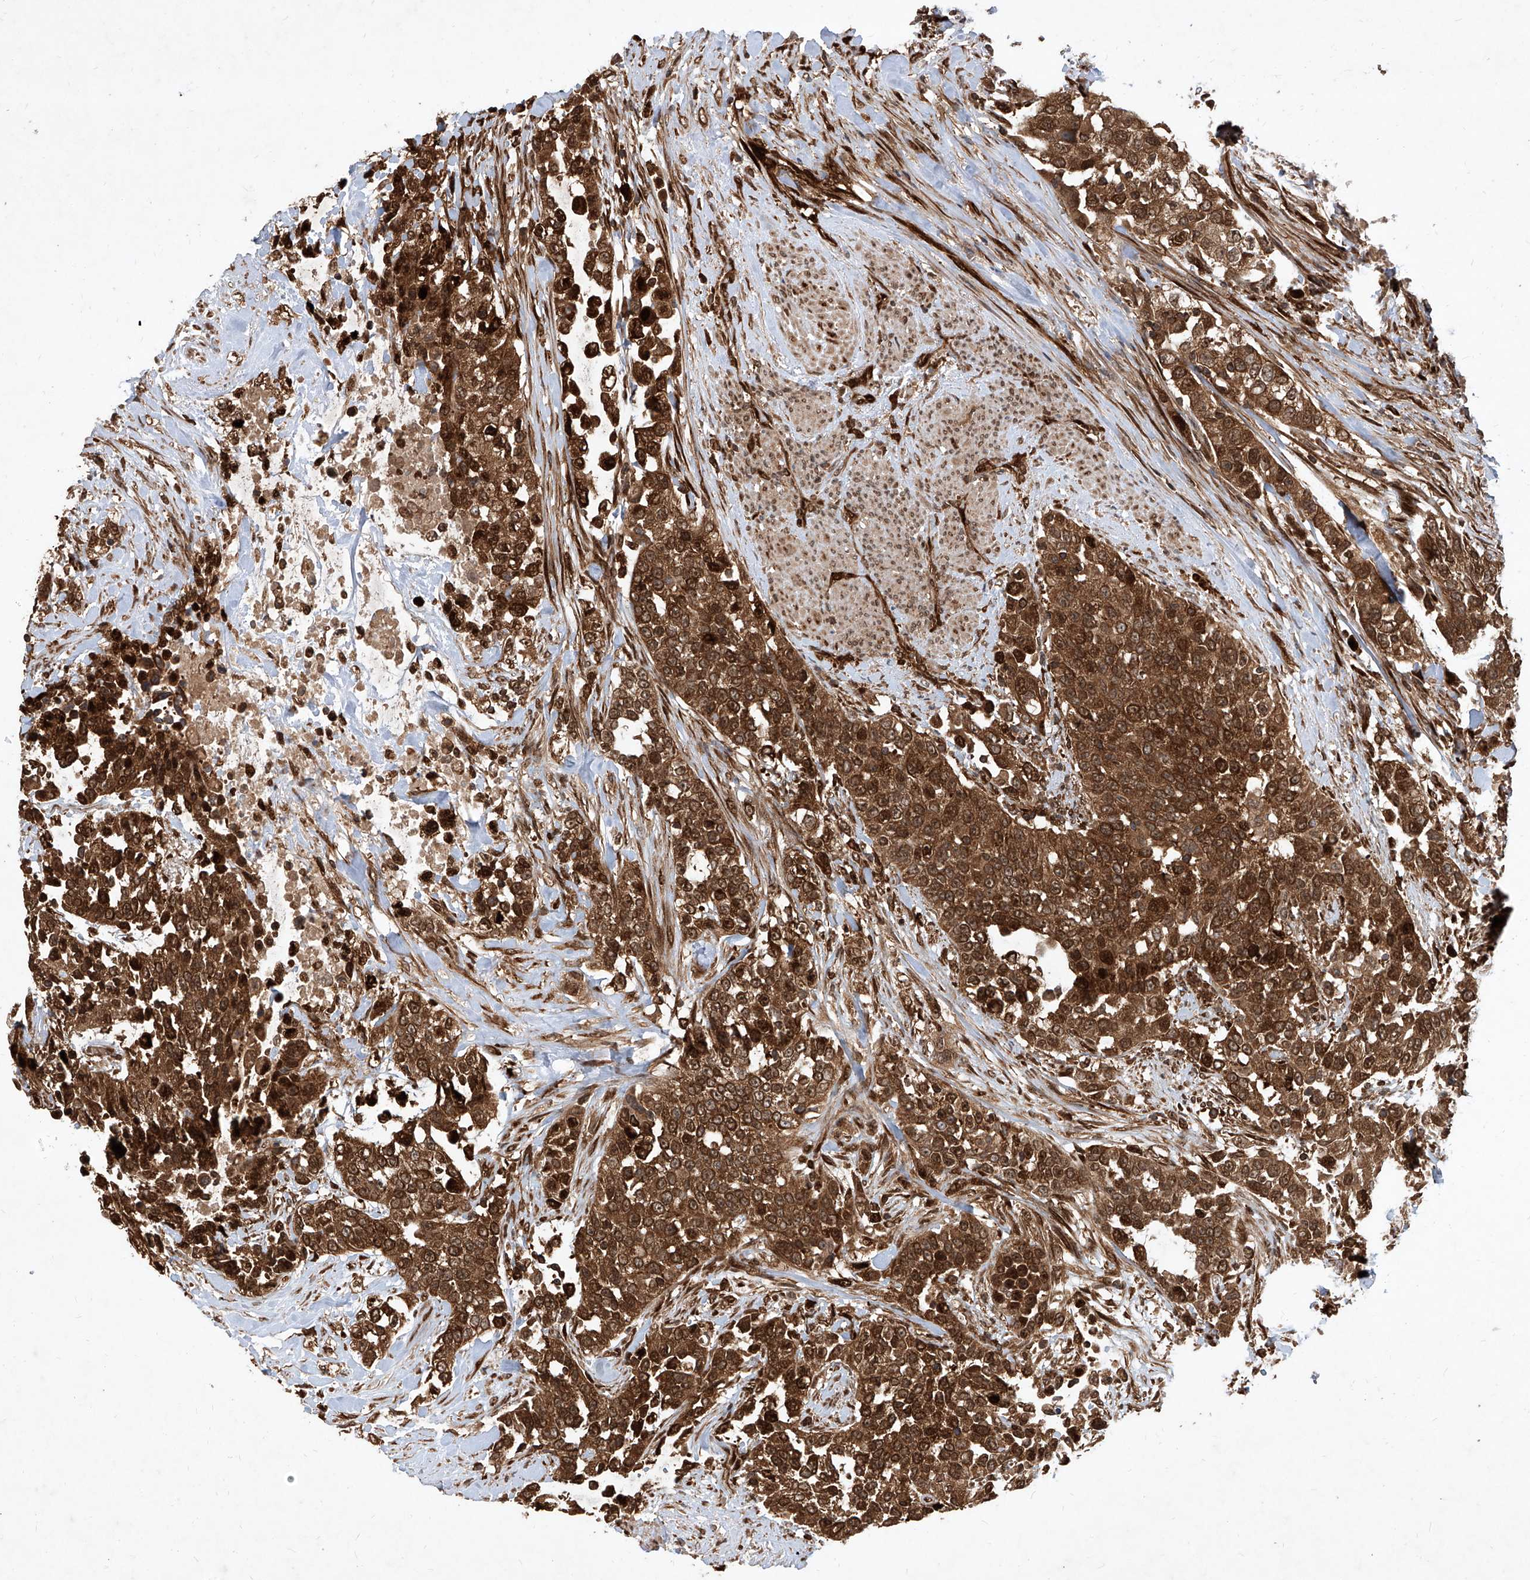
{"staining": {"intensity": "strong", "quantity": ">75%", "location": "cytoplasmic/membranous,nuclear"}, "tissue": "urothelial cancer", "cell_type": "Tumor cells", "image_type": "cancer", "snomed": [{"axis": "morphology", "description": "Urothelial carcinoma, High grade"}, {"axis": "topography", "description": "Urinary bladder"}], "caption": "Immunohistochemistry micrograph of neoplastic tissue: urothelial cancer stained using immunohistochemistry shows high levels of strong protein expression localized specifically in the cytoplasmic/membranous and nuclear of tumor cells, appearing as a cytoplasmic/membranous and nuclear brown color.", "gene": "MAGED2", "patient": {"sex": "female", "age": 80}}